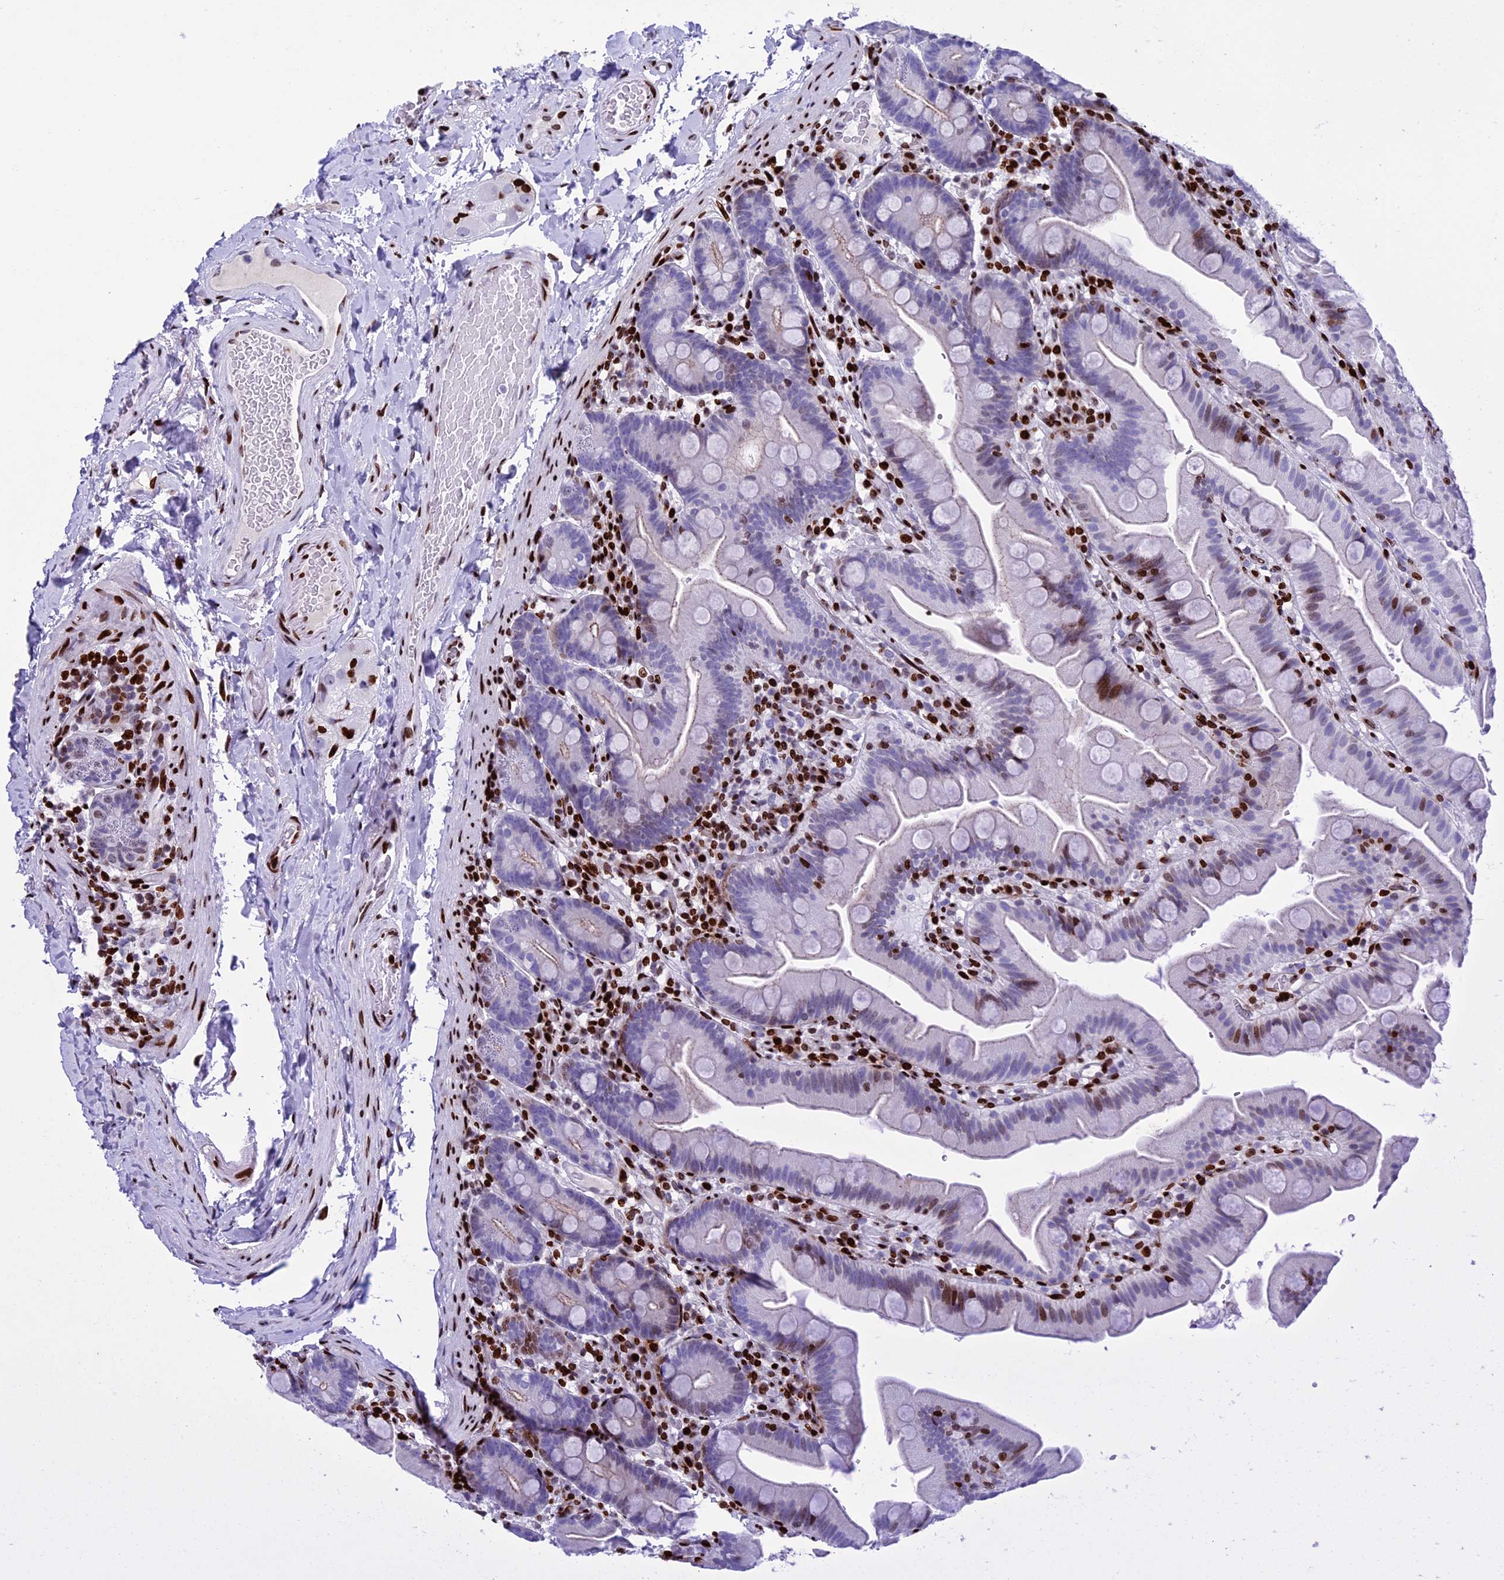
{"staining": {"intensity": "strong", "quantity": "<25%", "location": "nuclear"}, "tissue": "small intestine", "cell_type": "Glandular cells", "image_type": "normal", "snomed": [{"axis": "morphology", "description": "Normal tissue, NOS"}, {"axis": "topography", "description": "Small intestine"}], "caption": "A high-resolution photomicrograph shows IHC staining of unremarkable small intestine, which shows strong nuclear positivity in about <25% of glandular cells. (brown staining indicates protein expression, while blue staining denotes nuclei).", "gene": "BTBD3", "patient": {"sex": "female", "age": 68}}